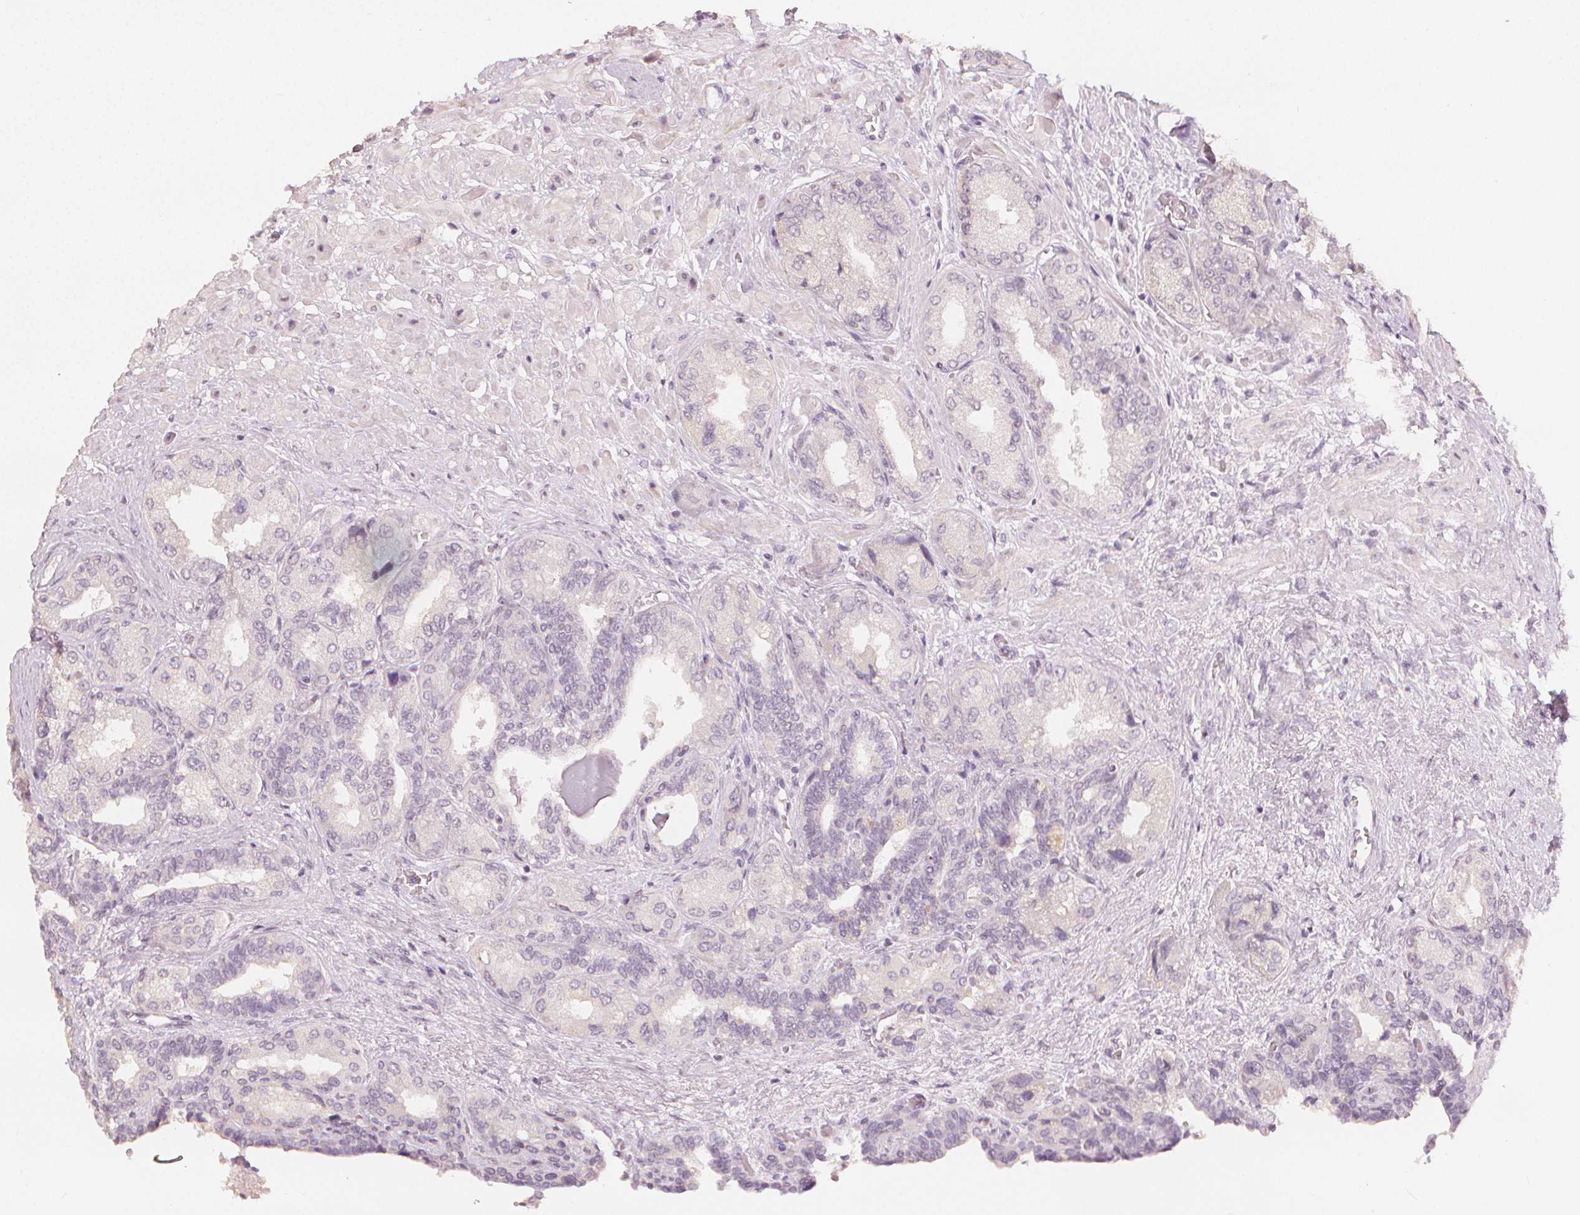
{"staining": {"intensity": "negative", "quantity": "none", "location": "none"}, "tissue": "seminal vesicle", "cell_type": "Glandular cells", "image_type": "normal", "snomed": [{"axis": "morphology", "description": "Normal tissue, NOS"}, {"axis": "topography", "description": "Seminal veicle"}], "caption": "The immunohistochemistry image has no significant staining in glandular cells of seminal vesicle. (DAB (3,3'-diaminobenzidine) IHC visualized using brightfield microscopy, high magnification).", "gene": "CALB1", "patient": {"sex": "male", "age": 68}}